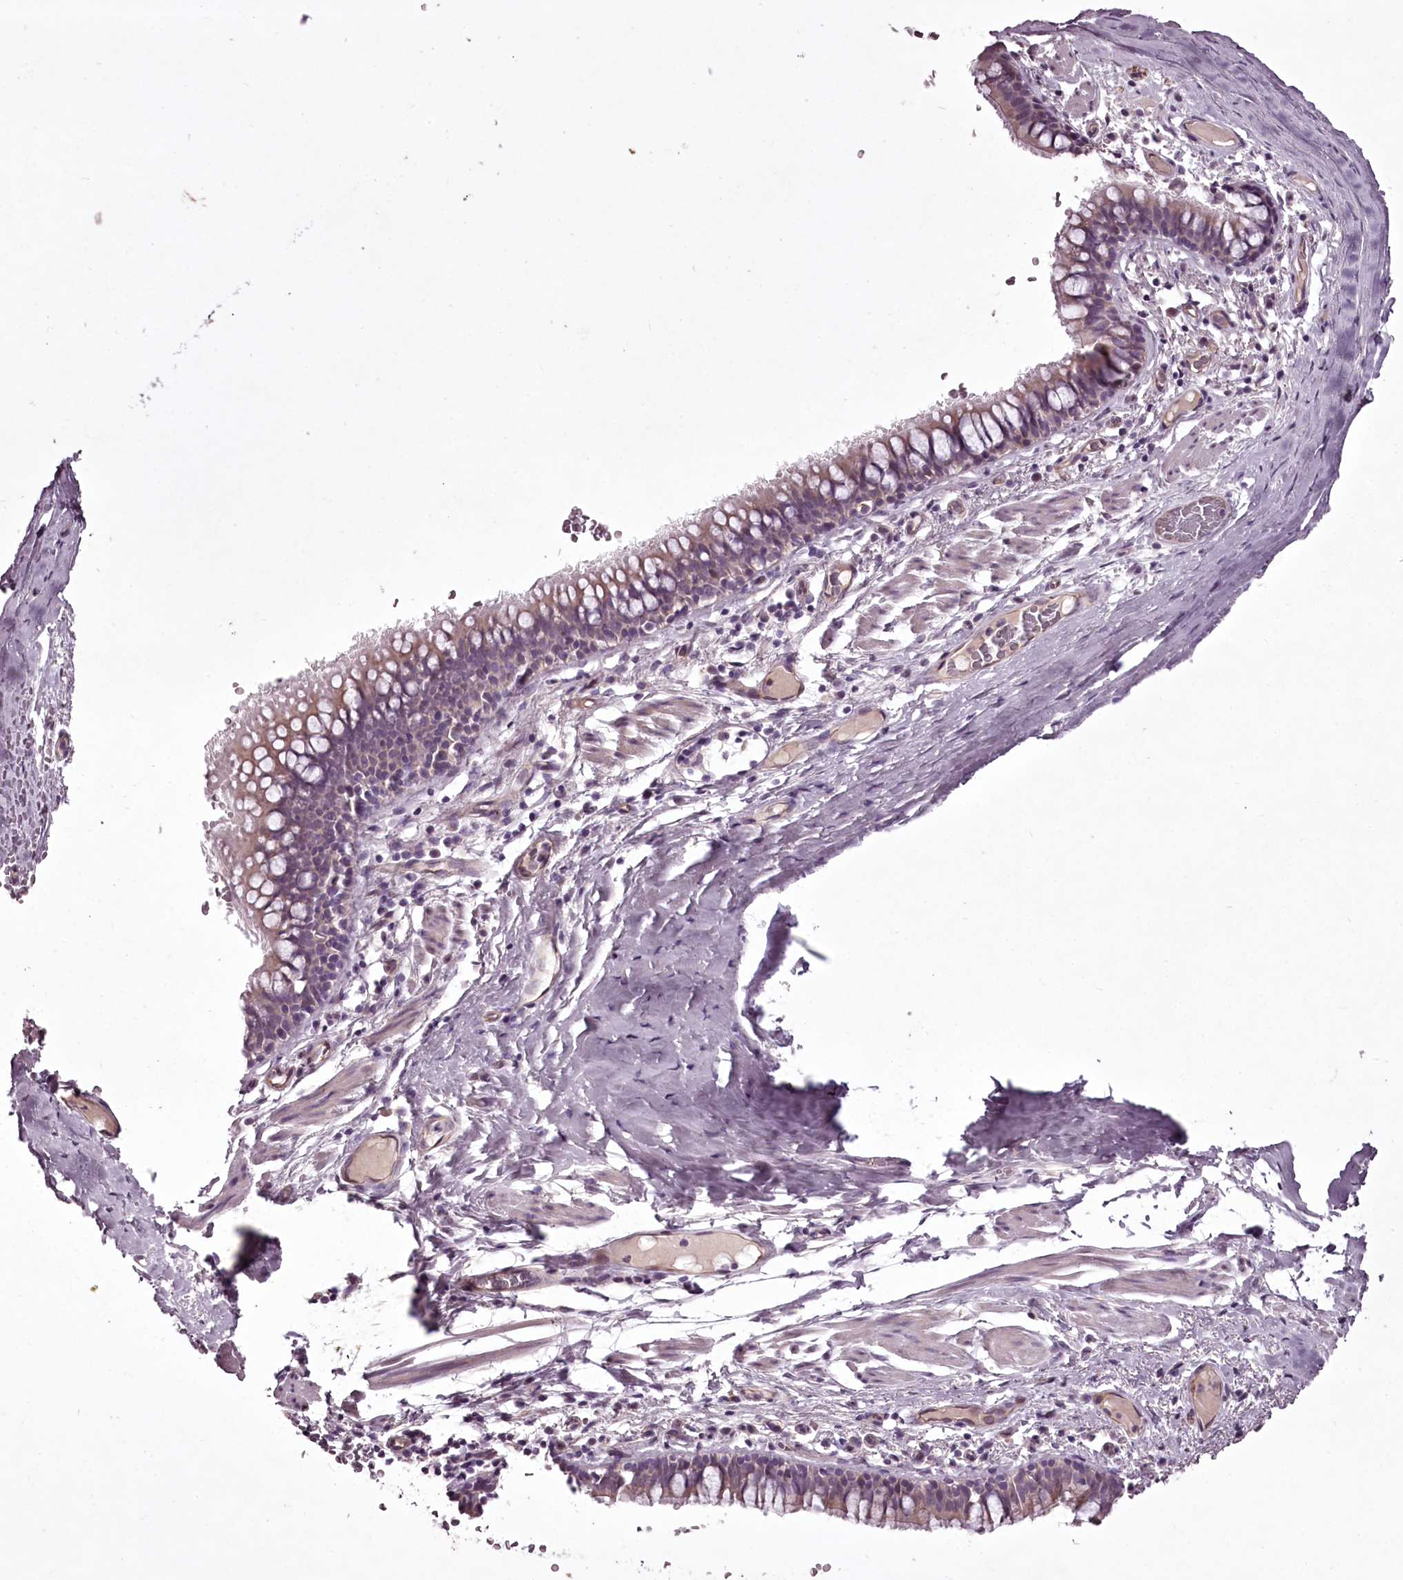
{"staining": {"intensity": "weak", "quantity": "25%-75%", "location": "cytoplasmic/membranous"}, "tissue": "bronchus", "cell_type": "Respiratory epithelial cells", "image_type": "normal", "snomed": [{"axis": "morphology", "description": "Normal tissue, NOS"}, {"axis": "topography", "description": "Cartilage tissue"}, {"axis": "topography", "description": "Bronchus"}], "caption": "Immunohistochemistry photomicrograph of benign bronchus: human bronchus stained using immunohistochemistry displays low levels of weak protein expression localized specifically in the cytoplasmic/membranous of respiratory epithelial cells, appearing as a cytoplasmic/membranous brown color.", "gene": "C1orf56", "patient": {"sex": "female", "age": 36}}